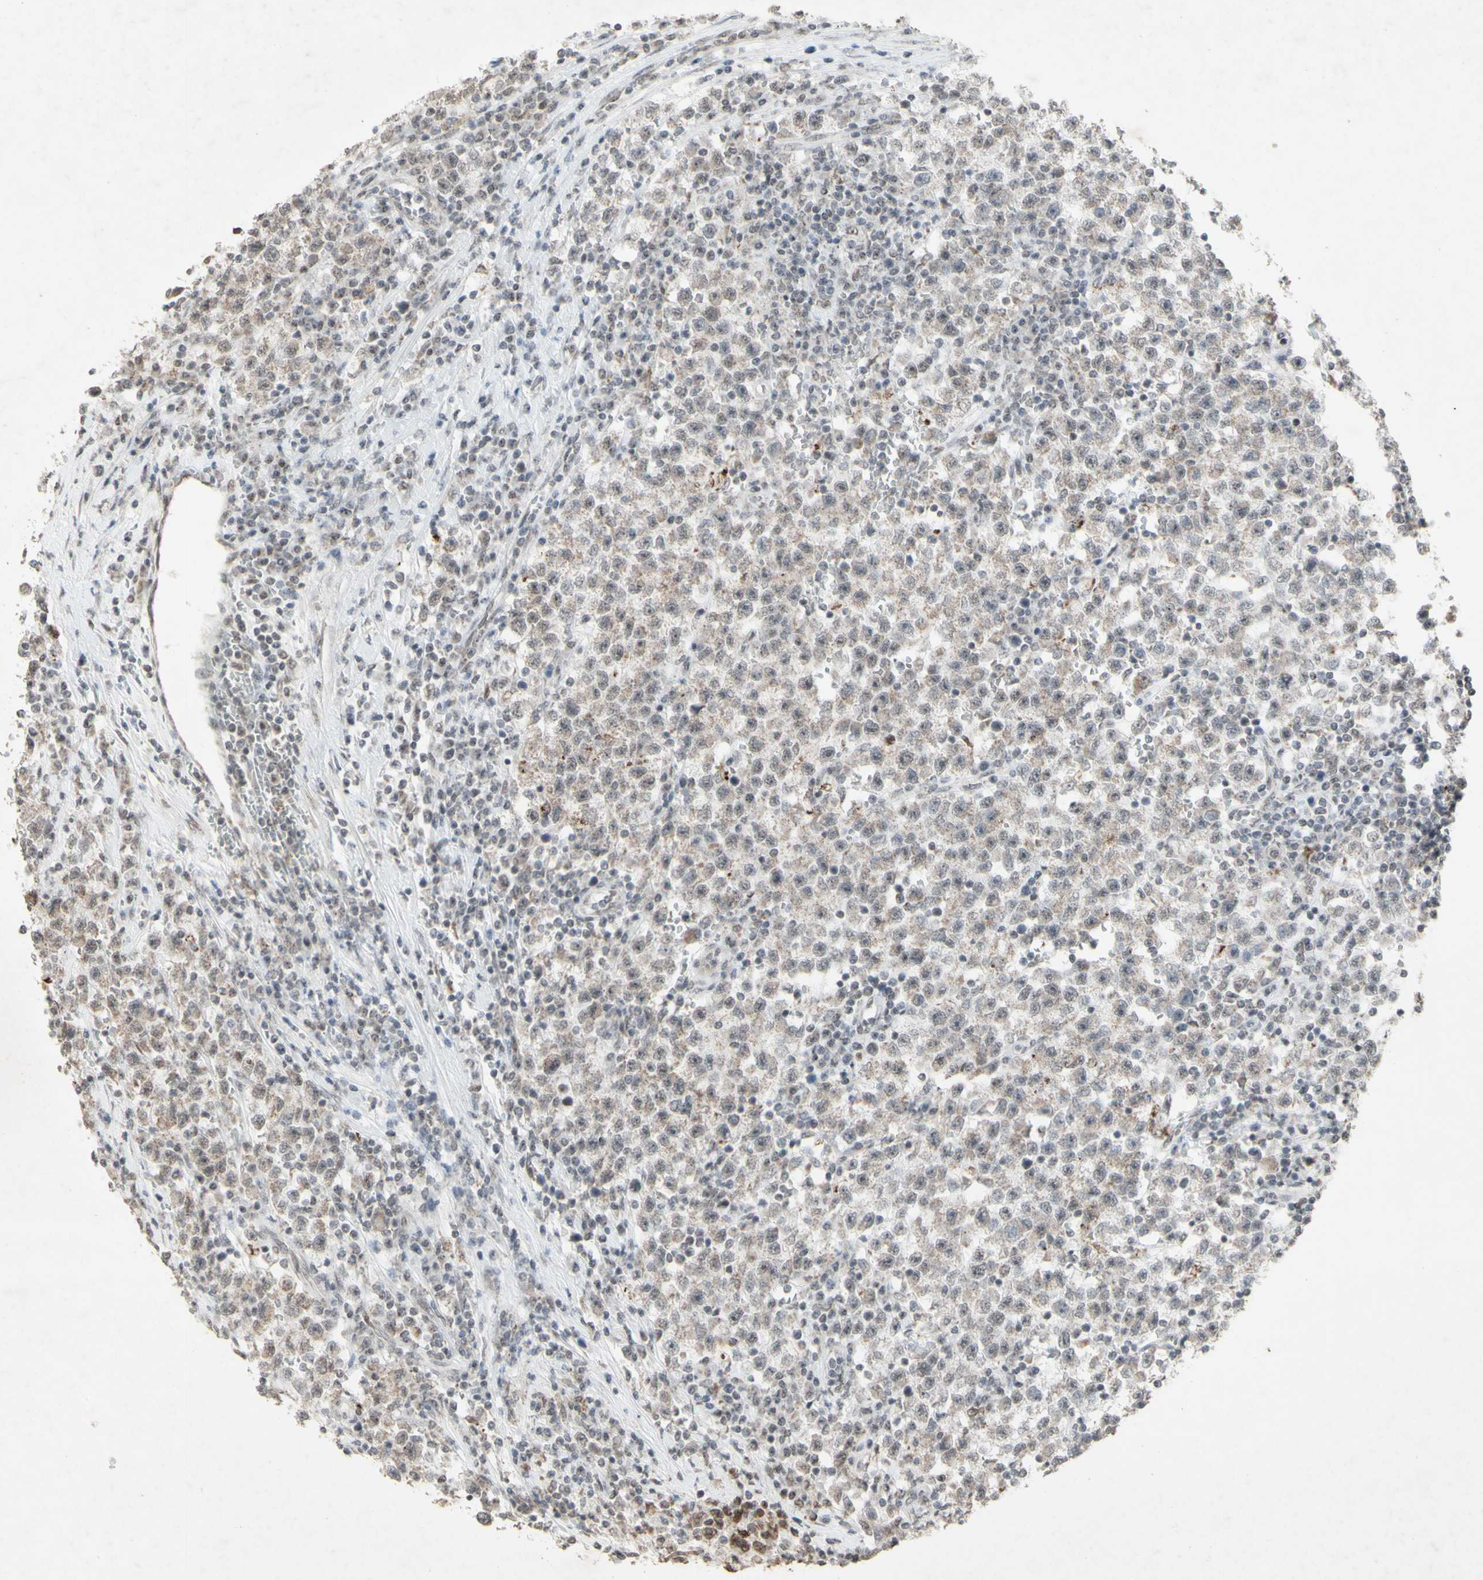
{"staining": {"intensity": "weak", "quantity": "25%-75%", "location": "cytoplasmic/membranous"}, "tissue": "testis cancer", "cell_type": "Tumor cells", "image_type": "cancer", "snomed": [{"axis": "morphology", "description": "Seminoma, NOS"}, {"axis": "topography", "description": "Testis"}], "caption": "Immunohistochemistry photomicrograph of neoplastic tissue: testis seminoma stained using IHC demonstrates low levels of weak protein expression localized specifically in the cytoplasmic/membranous of tumor cells, appearing as a cytoplasmic/membranous brown color.", "gene": "CENPB", "patient": {"sex": "male", "age": 22}}